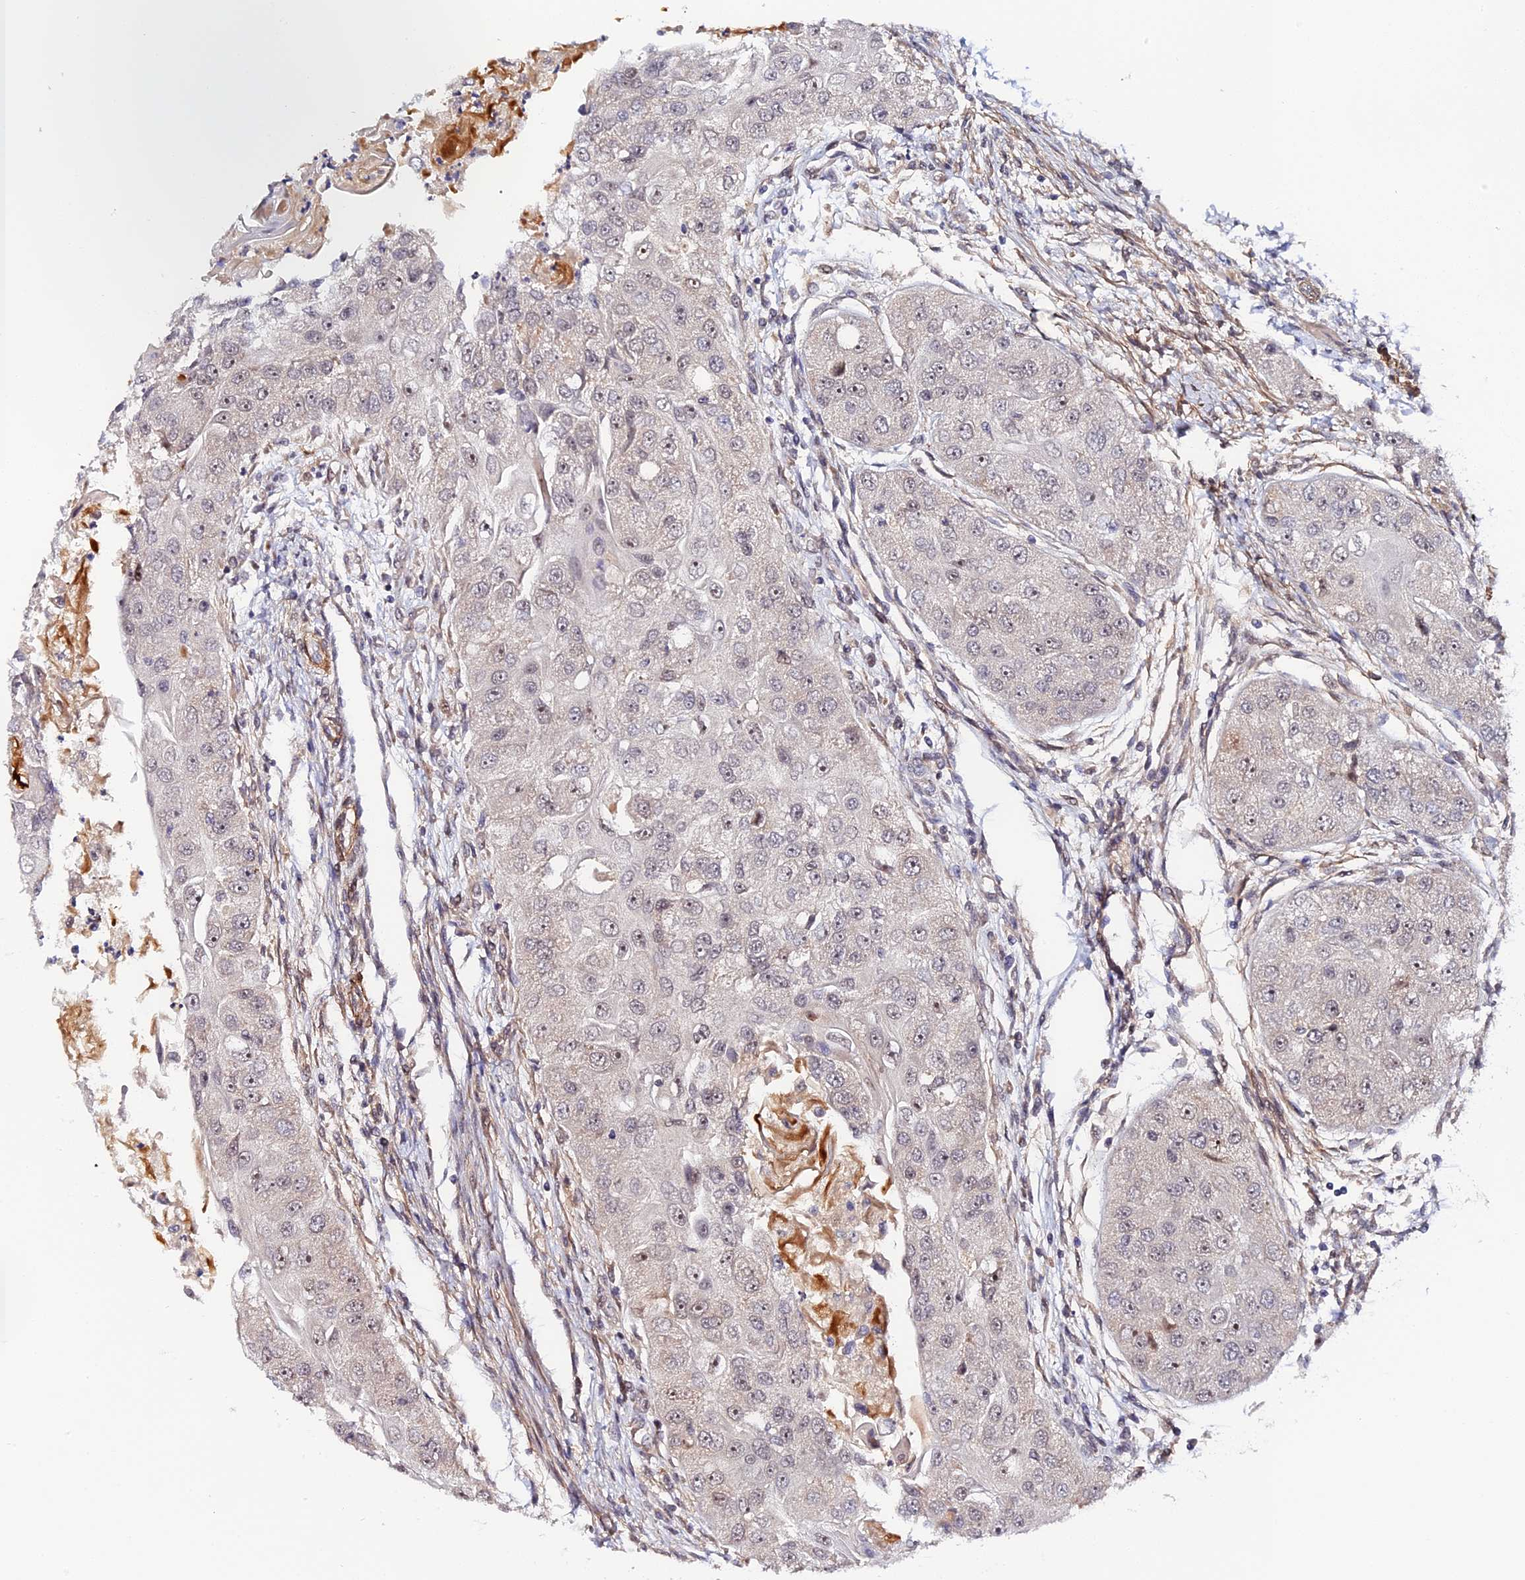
{"staining": {"intensity": "moderate", "quantity": "<25%", "location": "nuclear"}, "tissue": "head and neck cancer", "cell_type": "Tumor cells", "image_type": "cancer", "snomed": [{"axis": "morphology", "description": "Normal tissue, NOS"}, {"axis": "morphology", "description": "Squamous cell carcinoma, NOS"}, {"axis": "topography", "description": "Skeletal muscle"}, {"axis": "topography", "description": "Head-Neck"}], "caption": "Squamous cell carcinoma (head and neck) stained for a protein (brown) exhibits moderate nuclear positive staining in about <25% of tumor cells.", "gene": "IMPACT", "patient": {"sex": "male", "age": 51}}